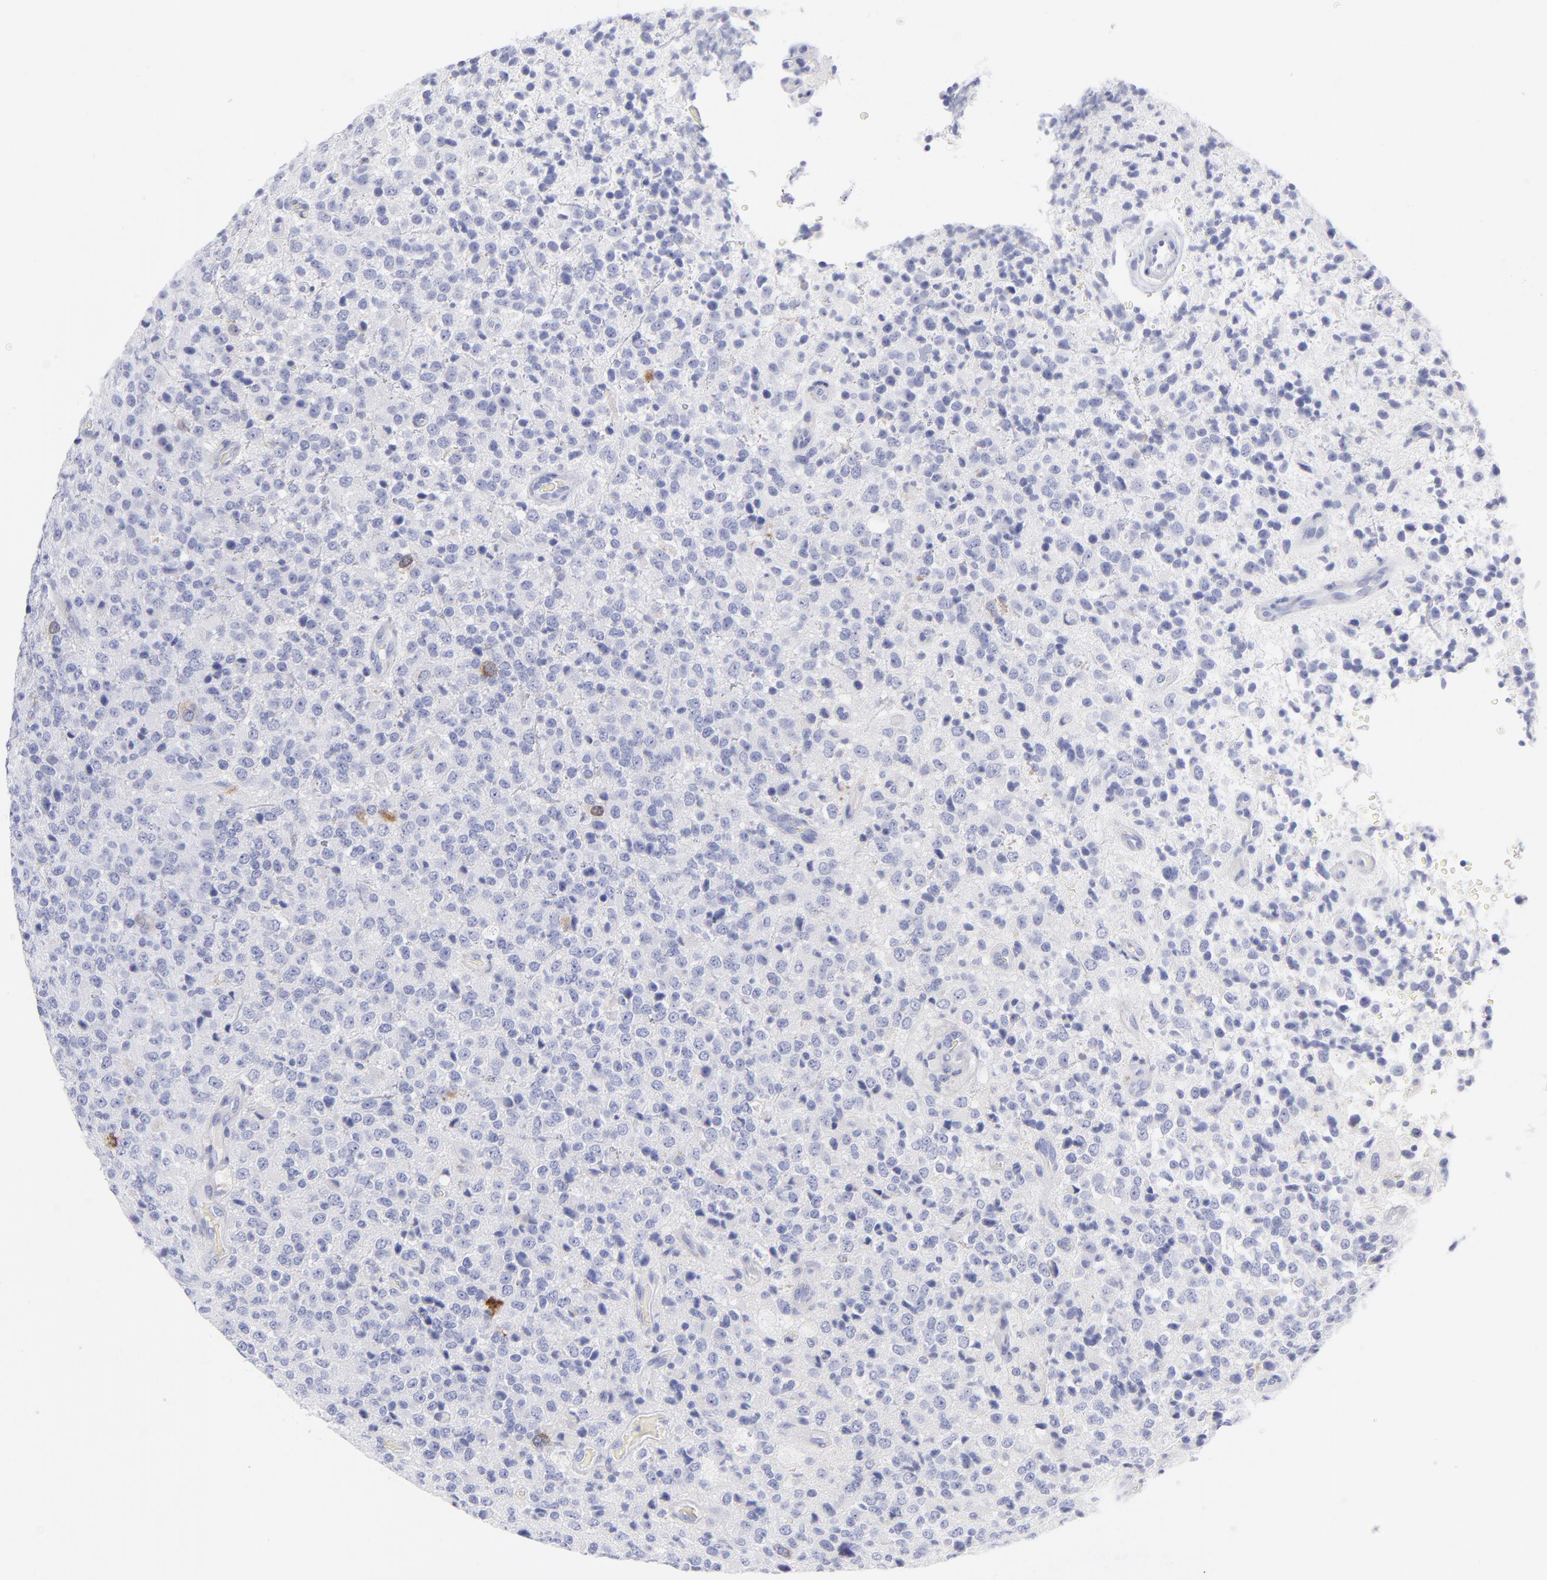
{"staining": {"intensity": "moderate", "quantity": "<25%", "location": "cytoplasmic/membranous"}, "tissue": "glioma", "cell_type": "Tumor cells", "image_type": "cancer", "snomed": [{"axis": "morphology", "description": "Glioma, malignant, High grade"}, {"axis": "topography", "description": "pancreas cauda"}], "caption": "A brown stain highlights moderate cytoplasmic/membranous expression of a protein in human malignant glioma (high-grade) tumor cells.", "gene": "CCNB1", "patient": {"sex": "male", "age": 60}}